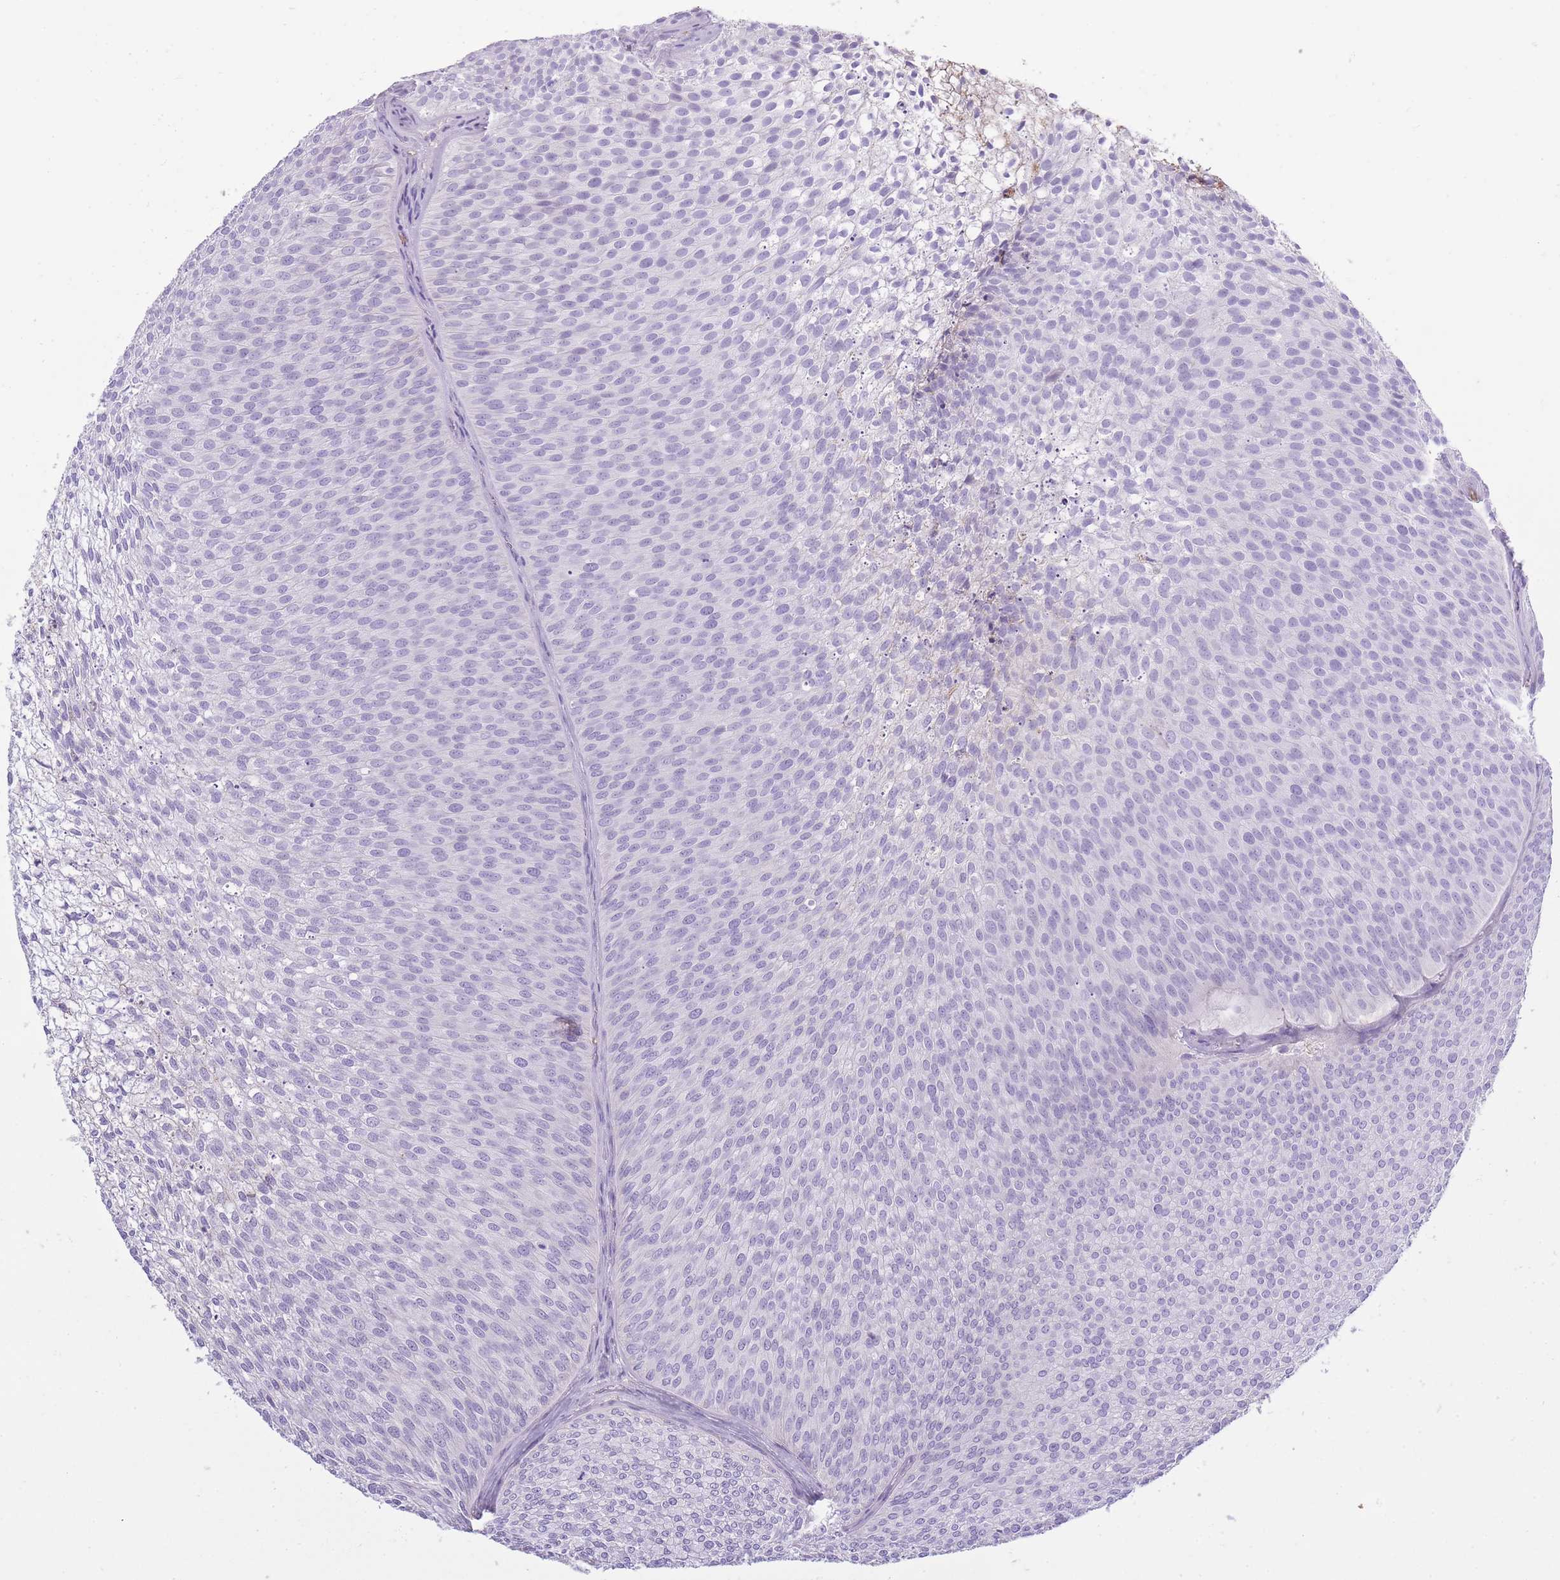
{"staining": {"intensity": "negative", "quantity": "none", "location": "none"}, "tissue": "urothelial cancer", "cell_type": "Tumor cells", "image_type": "cancer", "snomed": [{"axis": "morphology", "description": "Urothelial carcinoma, Low grade"}, {"axis": "topography", "description": "Urinary bladder"}], "caption": "Human urothelial carcinoma (low-grade) stained for a protein using immunohistochemistry (IHC) exhibits no expression in tumor cells.", "gene": "IGKV1D-42", "patient": {"sex": "male", "age": 91}}